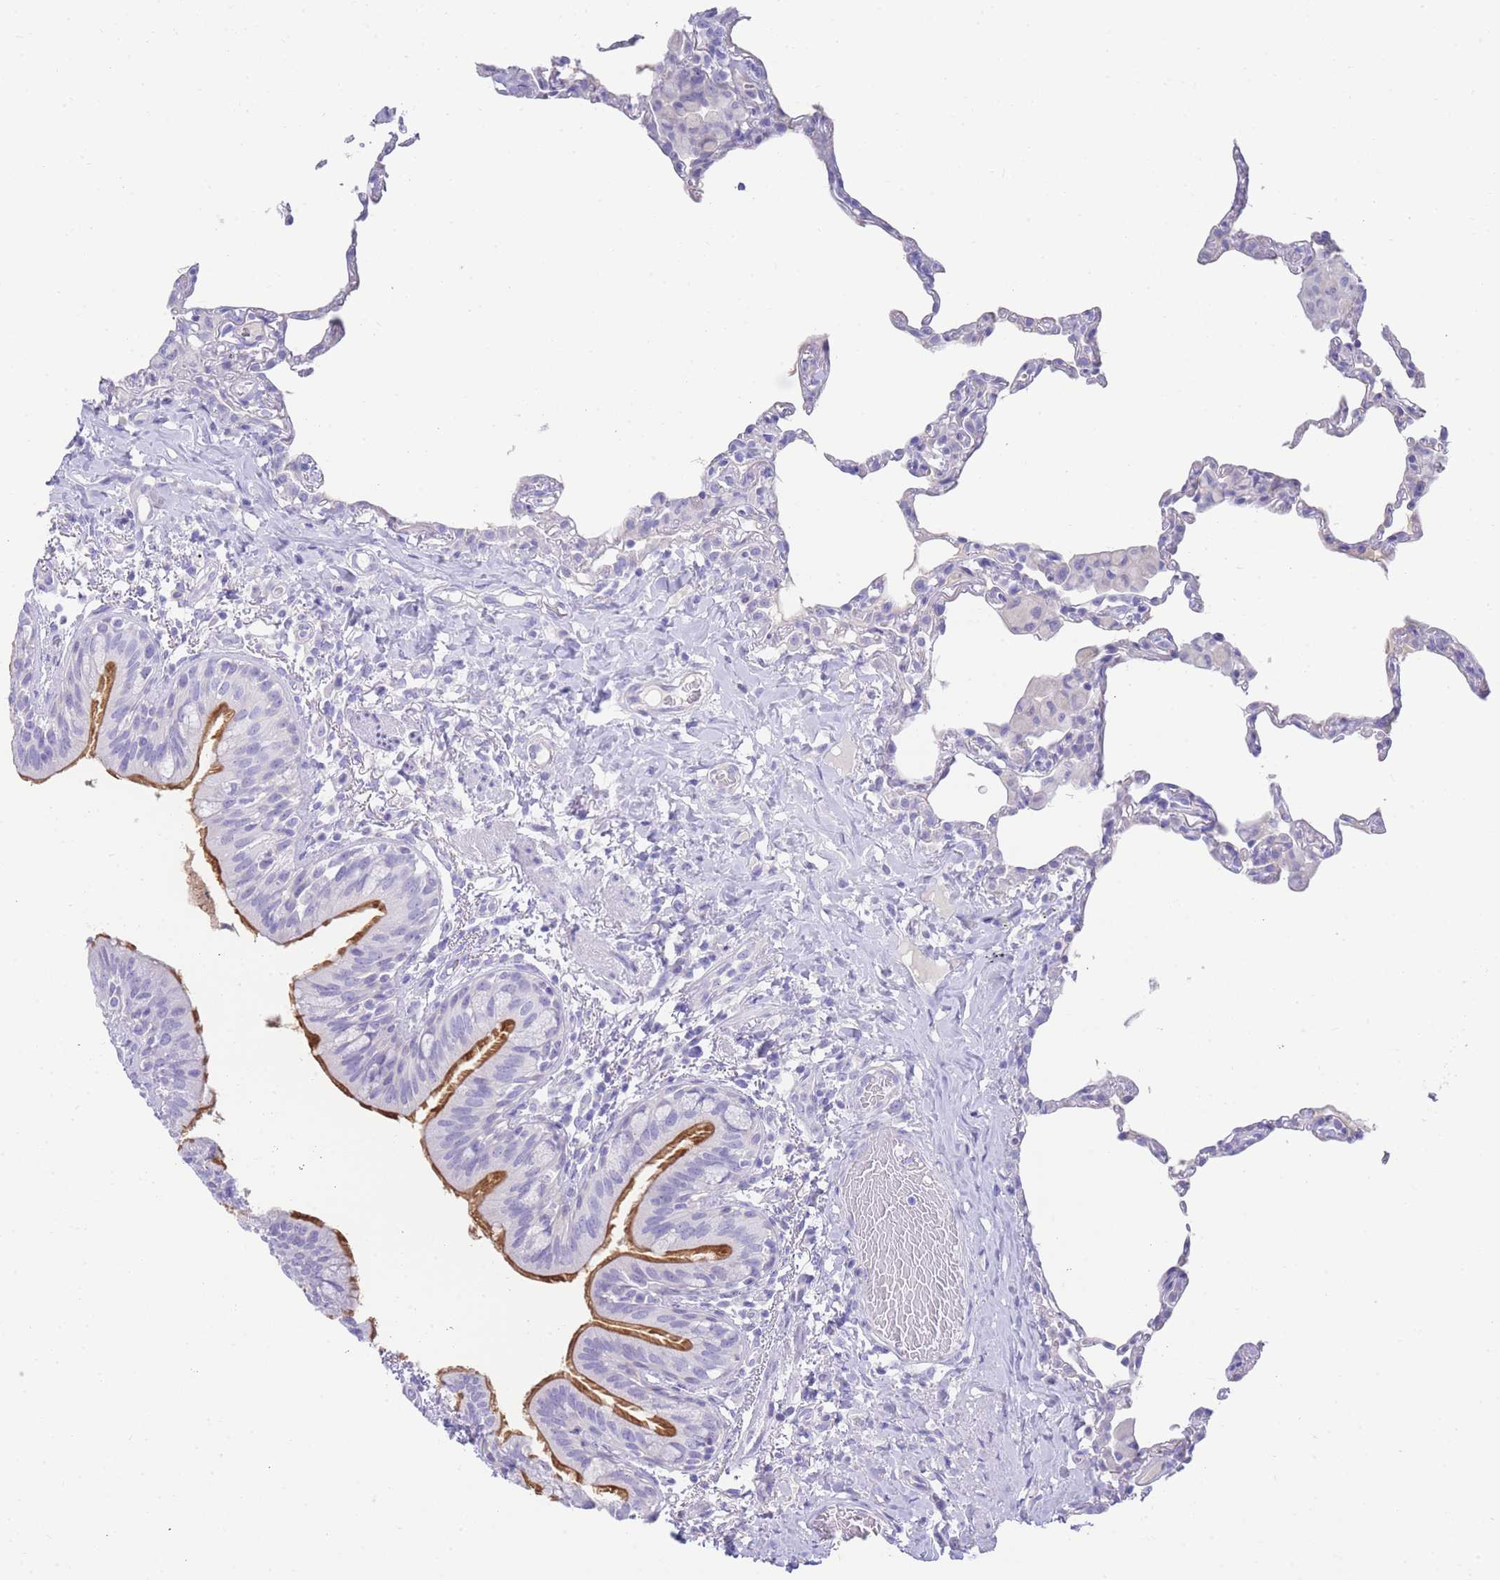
{"staining": {"intensity": "negative", "quantity": "none", "location": "none"}, "tissue": "lung", "cell_type": "Alveolar cells", "image_type": "normal", "snomed": [{"axis": "morphology", "description": "Normal tissue, NOS"}, {"axis": "topography", "description": "Lung"}], "caption": "Immunohistochemistry image of unremarkable lung: human lung stained with DAB (3,3'-diaminobenzidine) exhibits no significant protein expression in alveolar cells. (DAB (3,3'-diaminobenzidine) IHC visualized using brightfield microscopy, high magnification).", "gene": "LRRC37A2", "patient": {"sex": "female", "age": 57}}